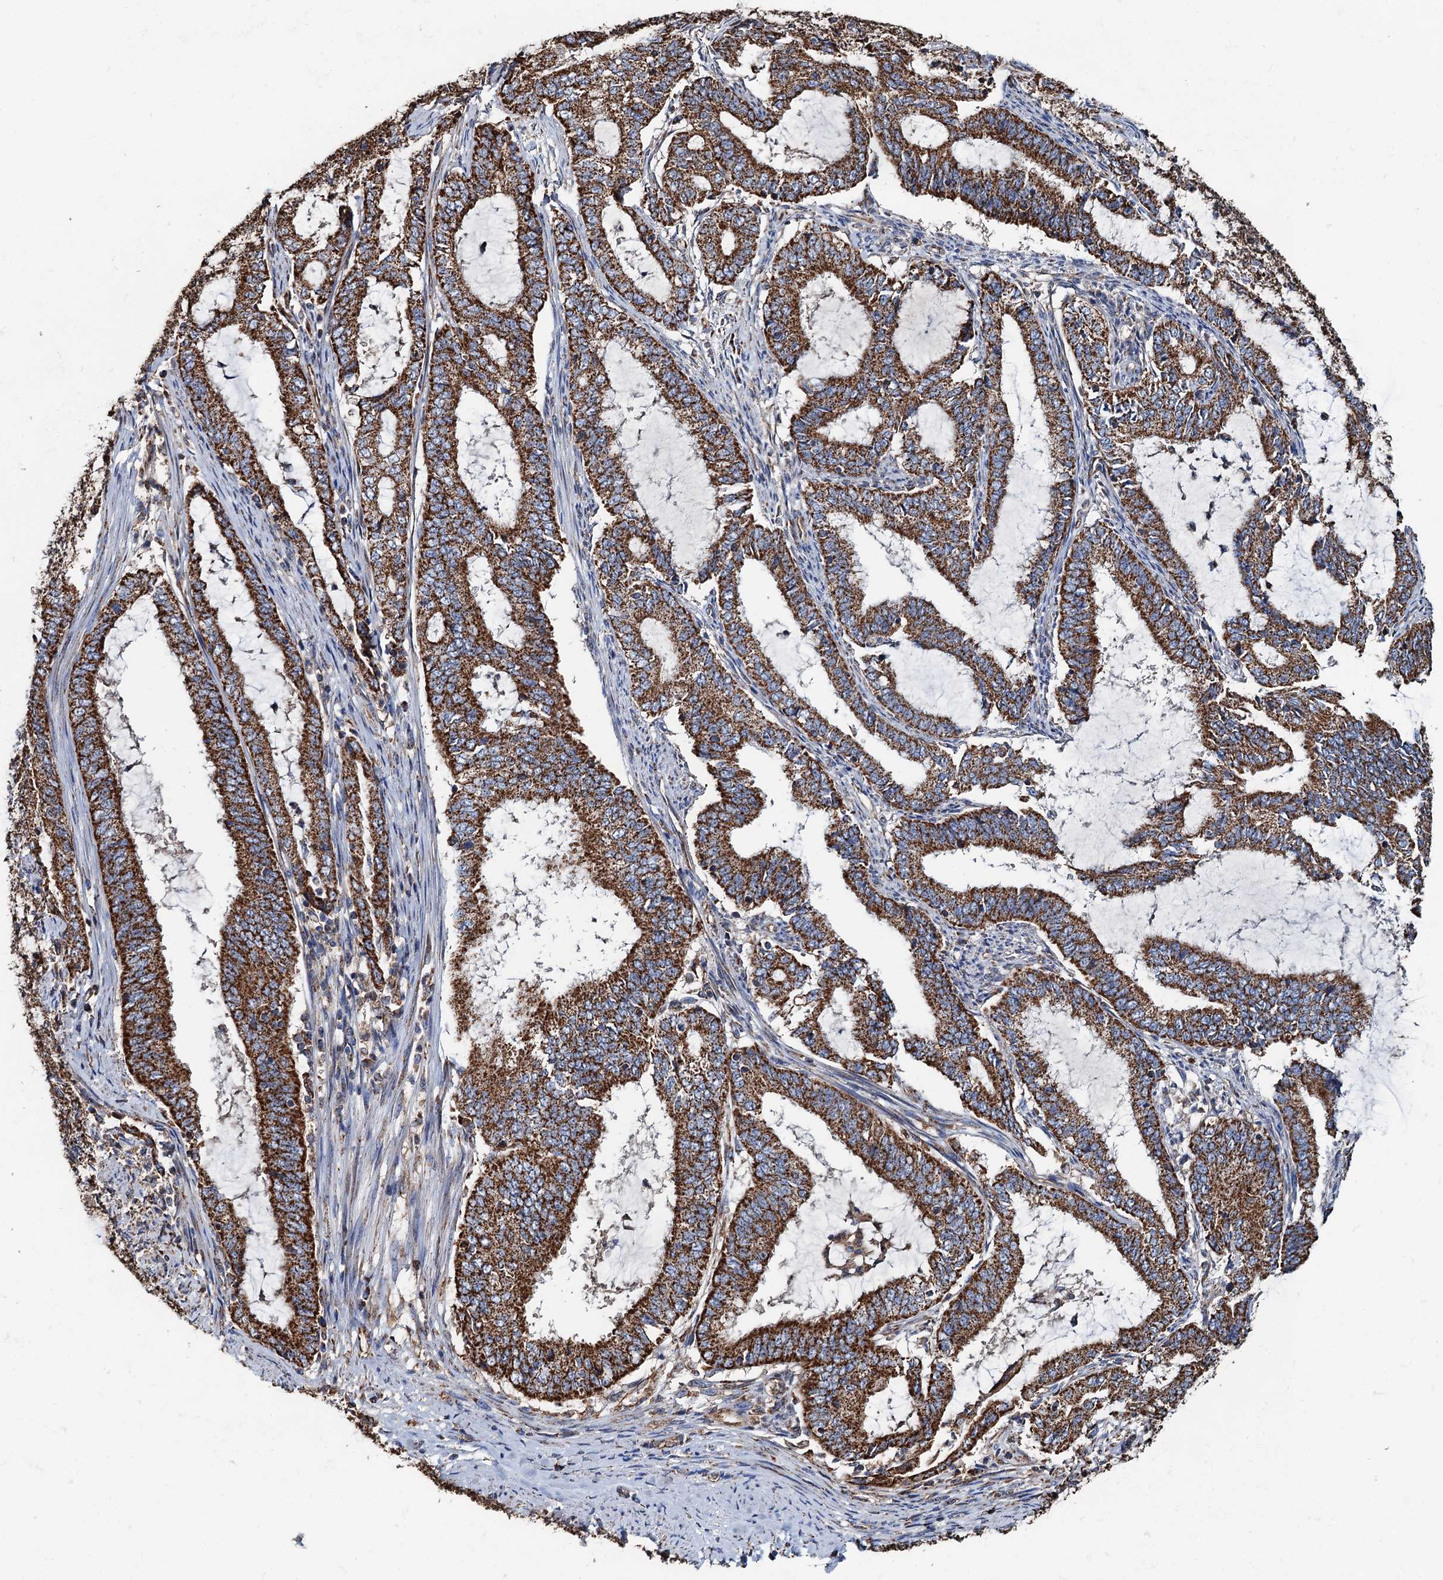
{"staining": {"intensity": "strong", "quantity": ">75%", "location": "cytoplasmic/membranous"}, "tissue": "endometrial cancer", "cell_type": "Tumor cells", "image_type": "cancer", "snomed": [{"axis": "morphology", "description": "Adenocarcinoma, NOS"}, {"axis": "topography", "description": "Endometrium"}], "caption": "High-magnification brightfield microscopy of endometrial cancer stained with DAB (brown) and counterstained with hematoxylin (blue). tumor cells exhibit strong cytoplasmic/membranous expression is present in about>75% of cells.", "gene": "AAGAB", "patient": {"sex": "female", "age": 51}}